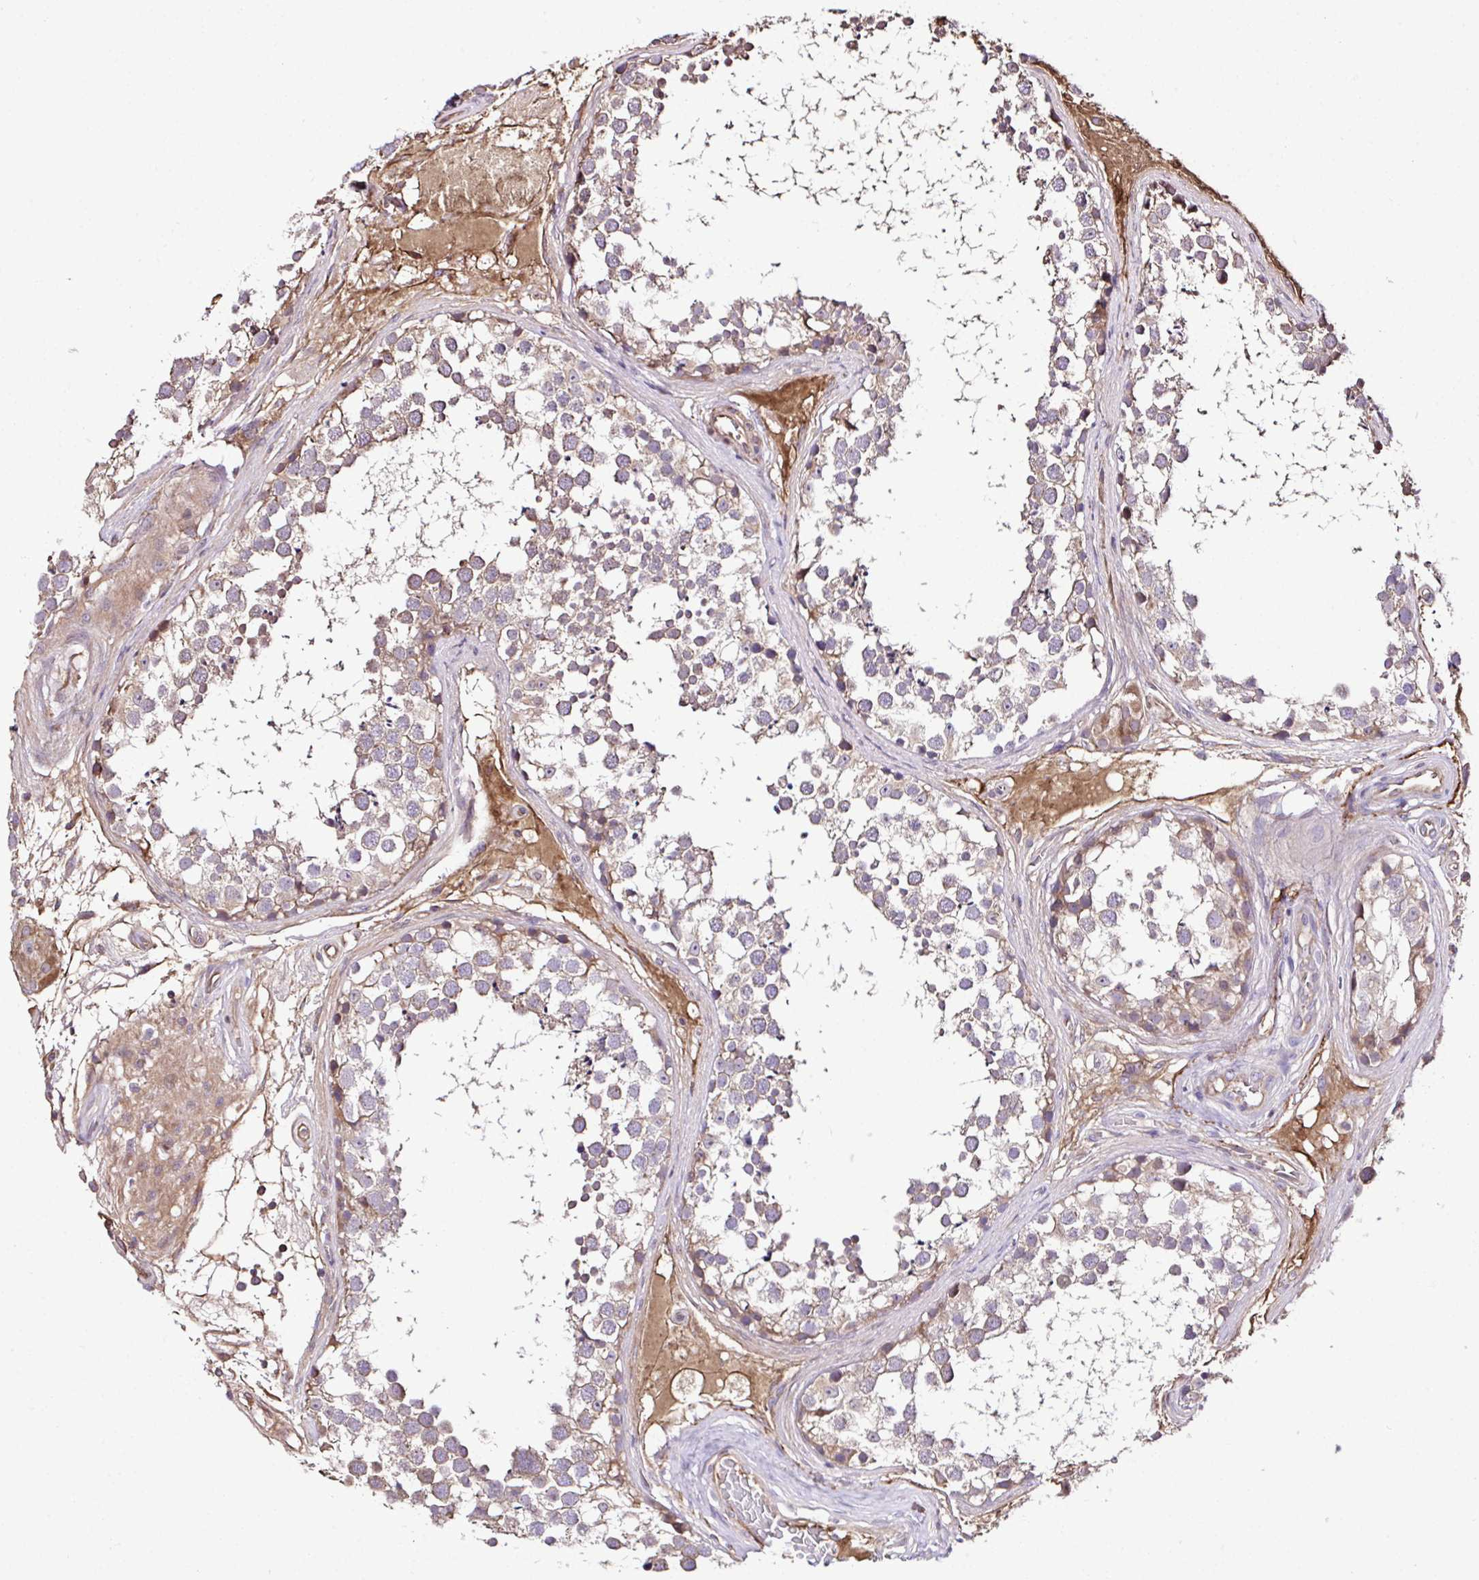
{"staining": {"intensity": "moderate", "quantity": ">75%", "location": "cytoplasmic/membranous"}, "tissue": "testis", "cell_type": "Cells in seminiferous ducts", "image_type": "normal", "snomed": [{"axis": "morphology", "description": "Normal tissue, NOS"}, {"axis": "morphology", "description": "Seminoma, NOS"}, {"axis": "topography", "description": "Testis"}], "caption": "Protein analysis of benign testis reveals moderate cytoplasmic/membranous positivity in about >75% of cells in seminiferous ducts.", "gene": "CCDC85C", "patient": {"sex": "male", "age": 65}}